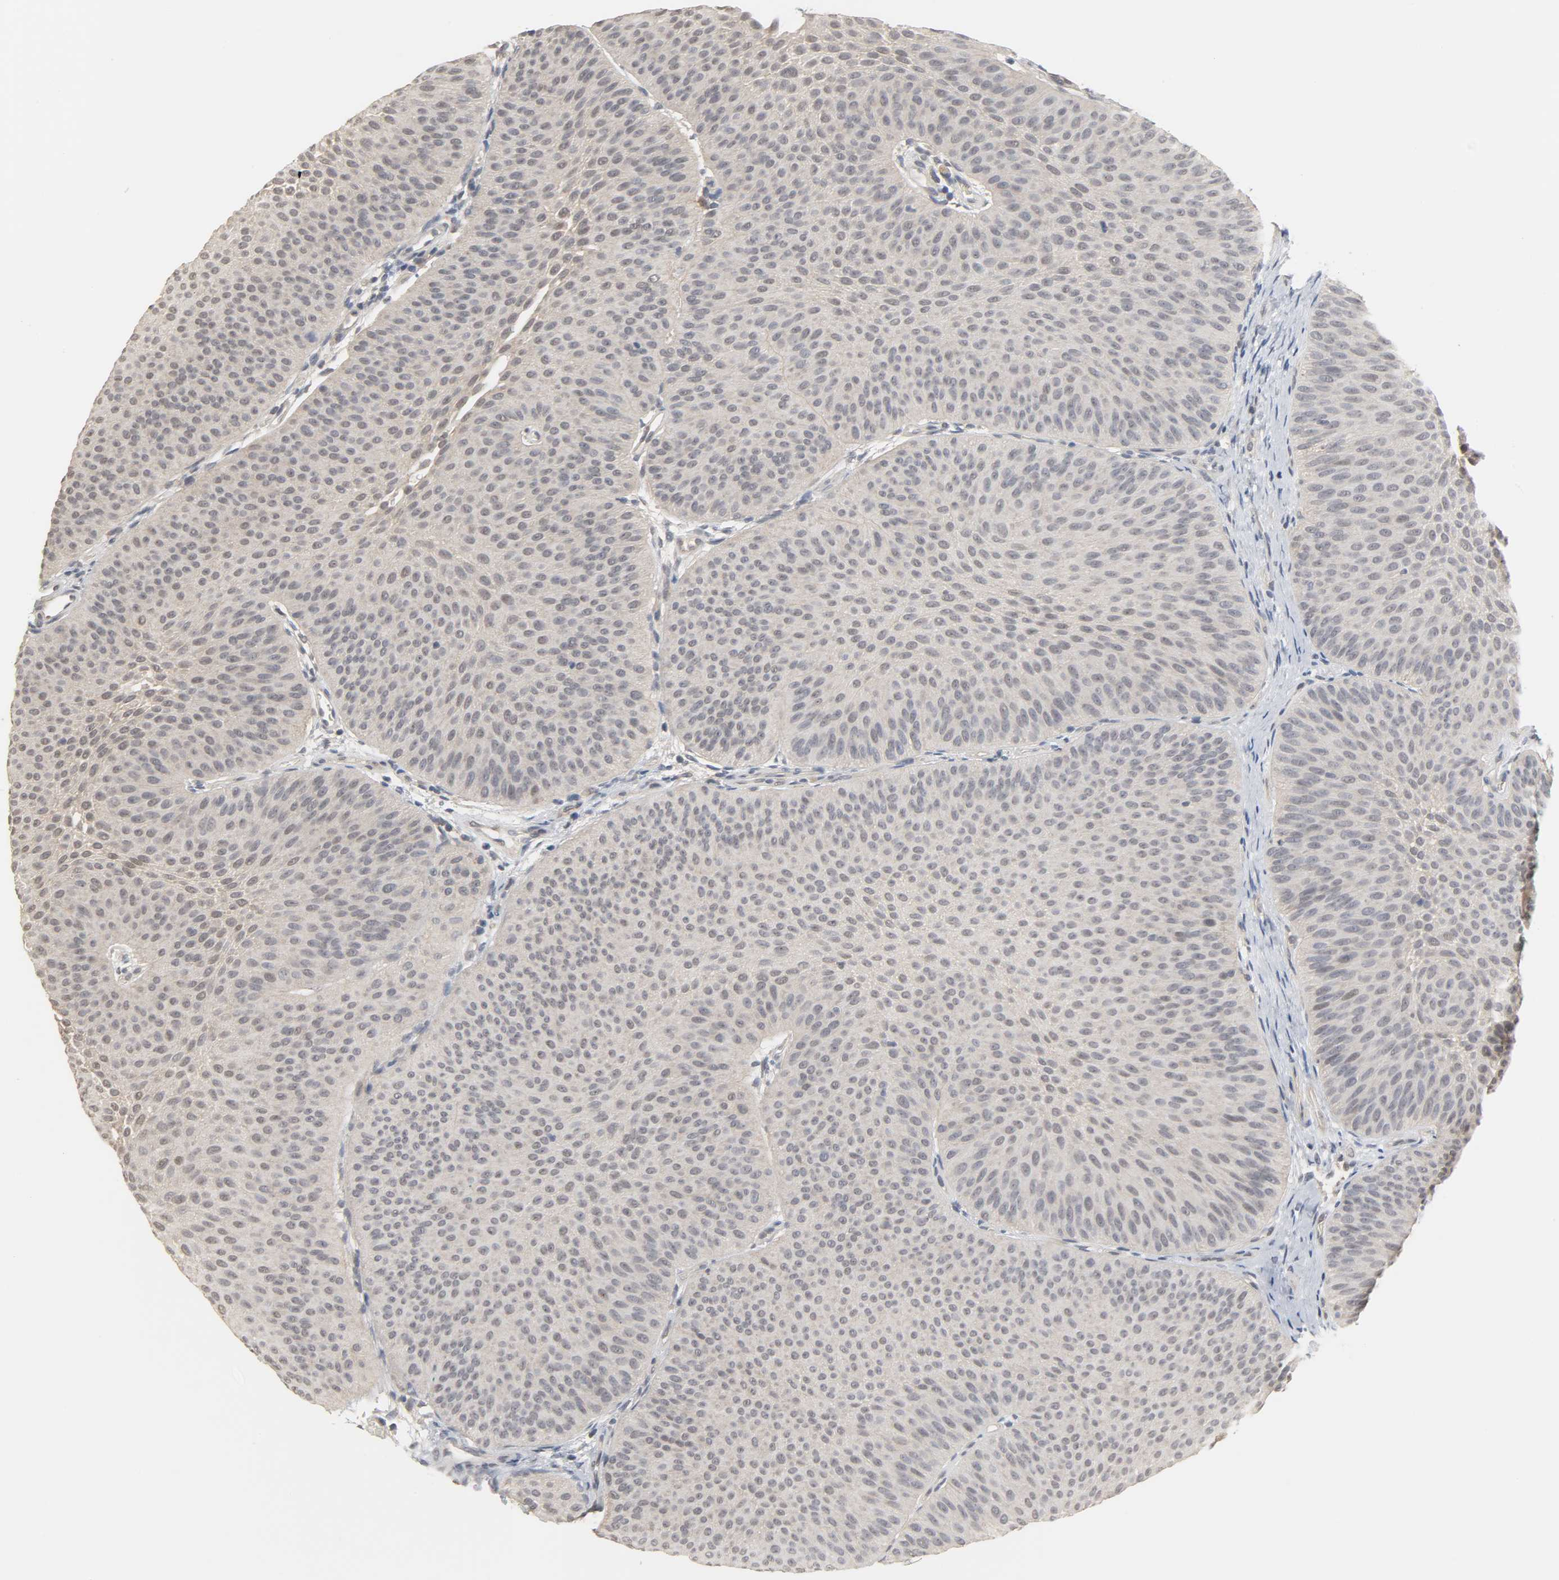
{"staining": {"intensity": "negative", "quantity": "none", "location": "none"}, "tissue": "urothelial cancer", "cell_type": "Tumor cells", "image_type": "cancer", "snomed": [{"axis": "morphology", "description": "Urothelial carcinoma, Low grade"}, {"axis": "topography", "description": "Urinary bladder"}], "caption": "Histopathology image shows no significant protein positivity in tumor cells of urothelial cancer.", "gene": "ACSS2", "patient": {"sex": "female", "age": 60}}